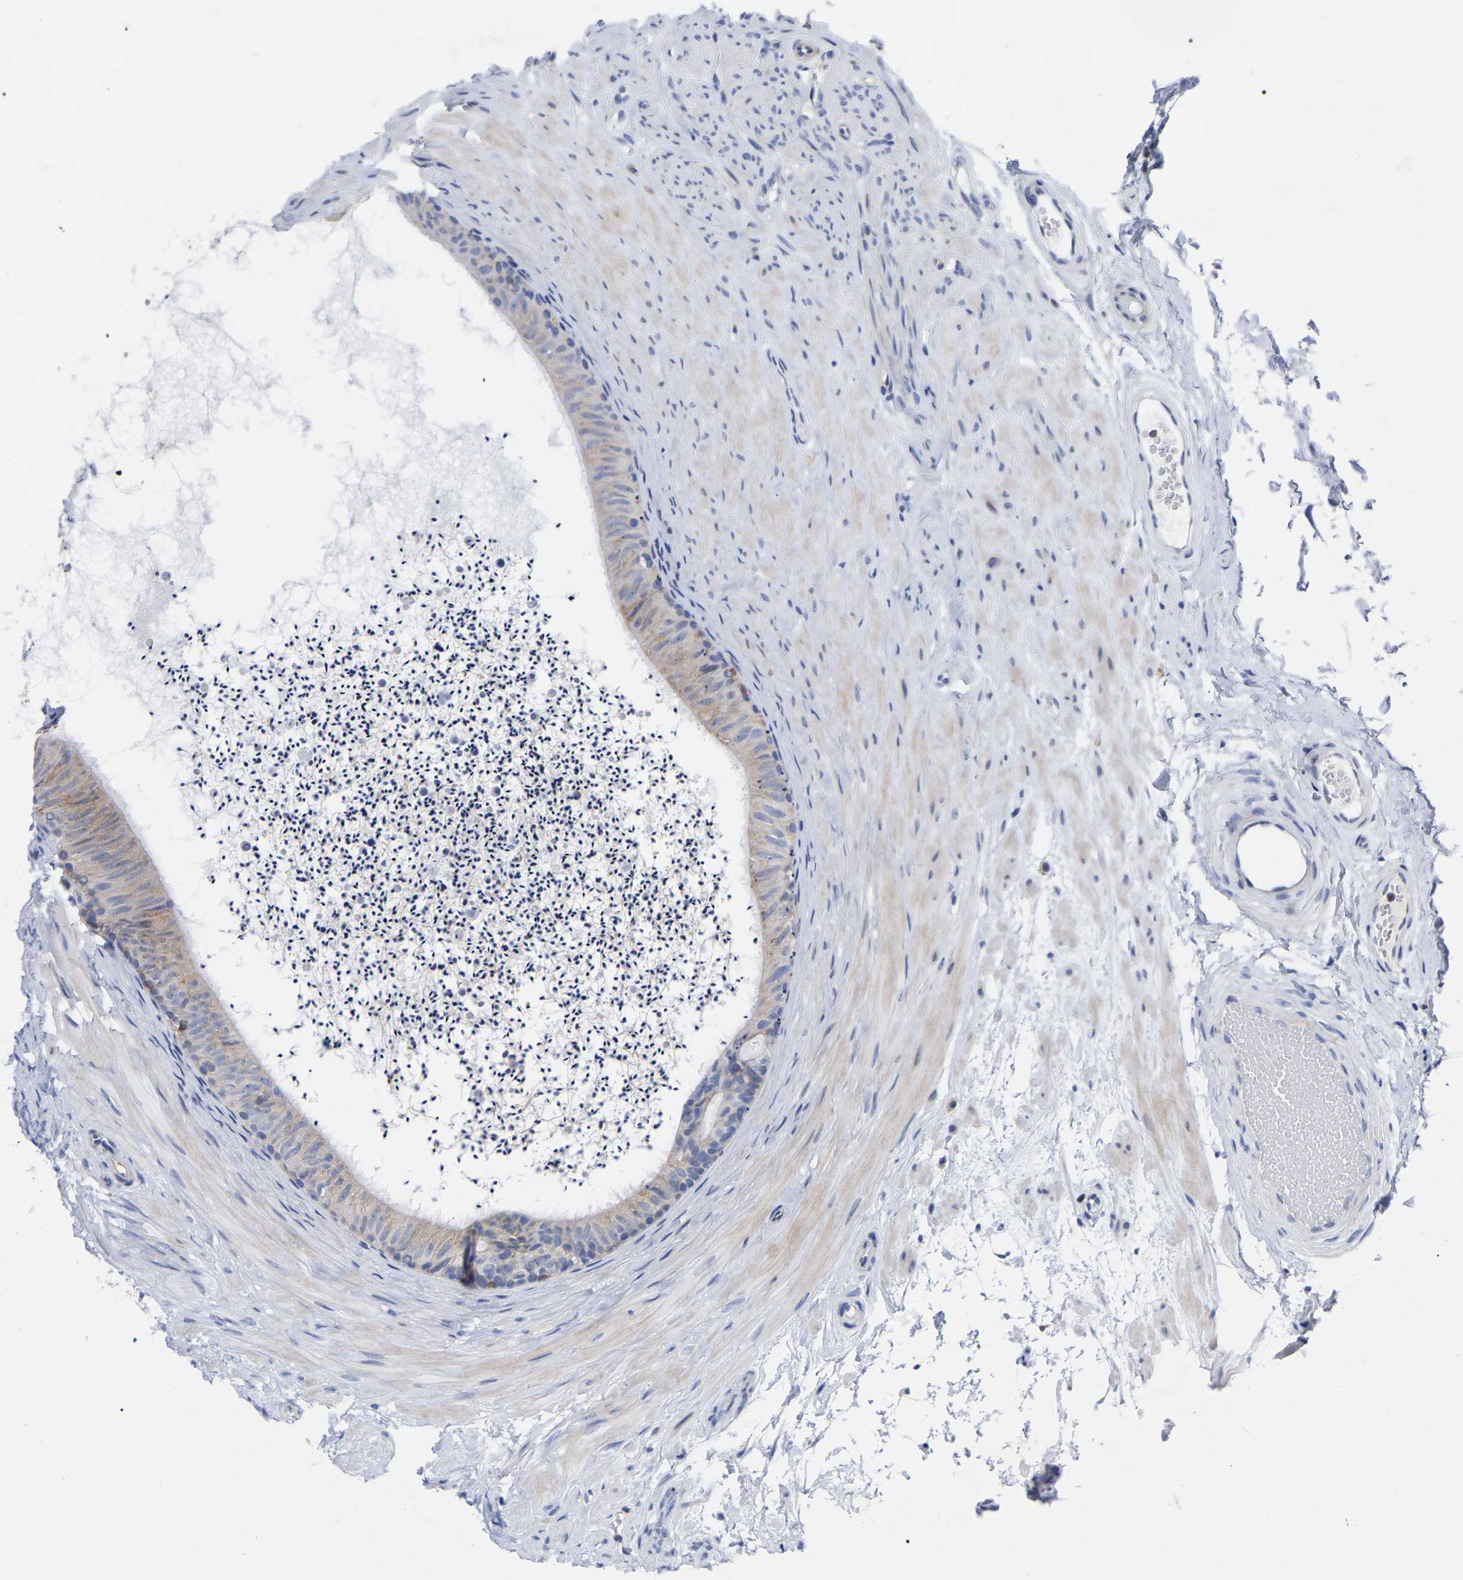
{"staining": {"intensity": "weak", "quantity": "25%-75%", "location": "cytoplasmic/membranous"}, "tissue": "epididymis", "cell_type": "Glandular cells", "image_type": "normal", "snomed": [{"axis": "morphology", "description": "Normal tissue, NOS"}, {"axis": "topography", "description": "Epididymis"}], "caption": "Epididymis stained for a protein displays weak cytoplasmic/membranous positivity in glandular cells. The staining was performed using DAB (3,3'-diaminobenzidine) to visualize the protein expression in brown, while the nuclei were stained in blue with hematoxylin (Magnification: 20x).", "gene": "PTPN7", "patient": {"sex": "male", "age": 56}}